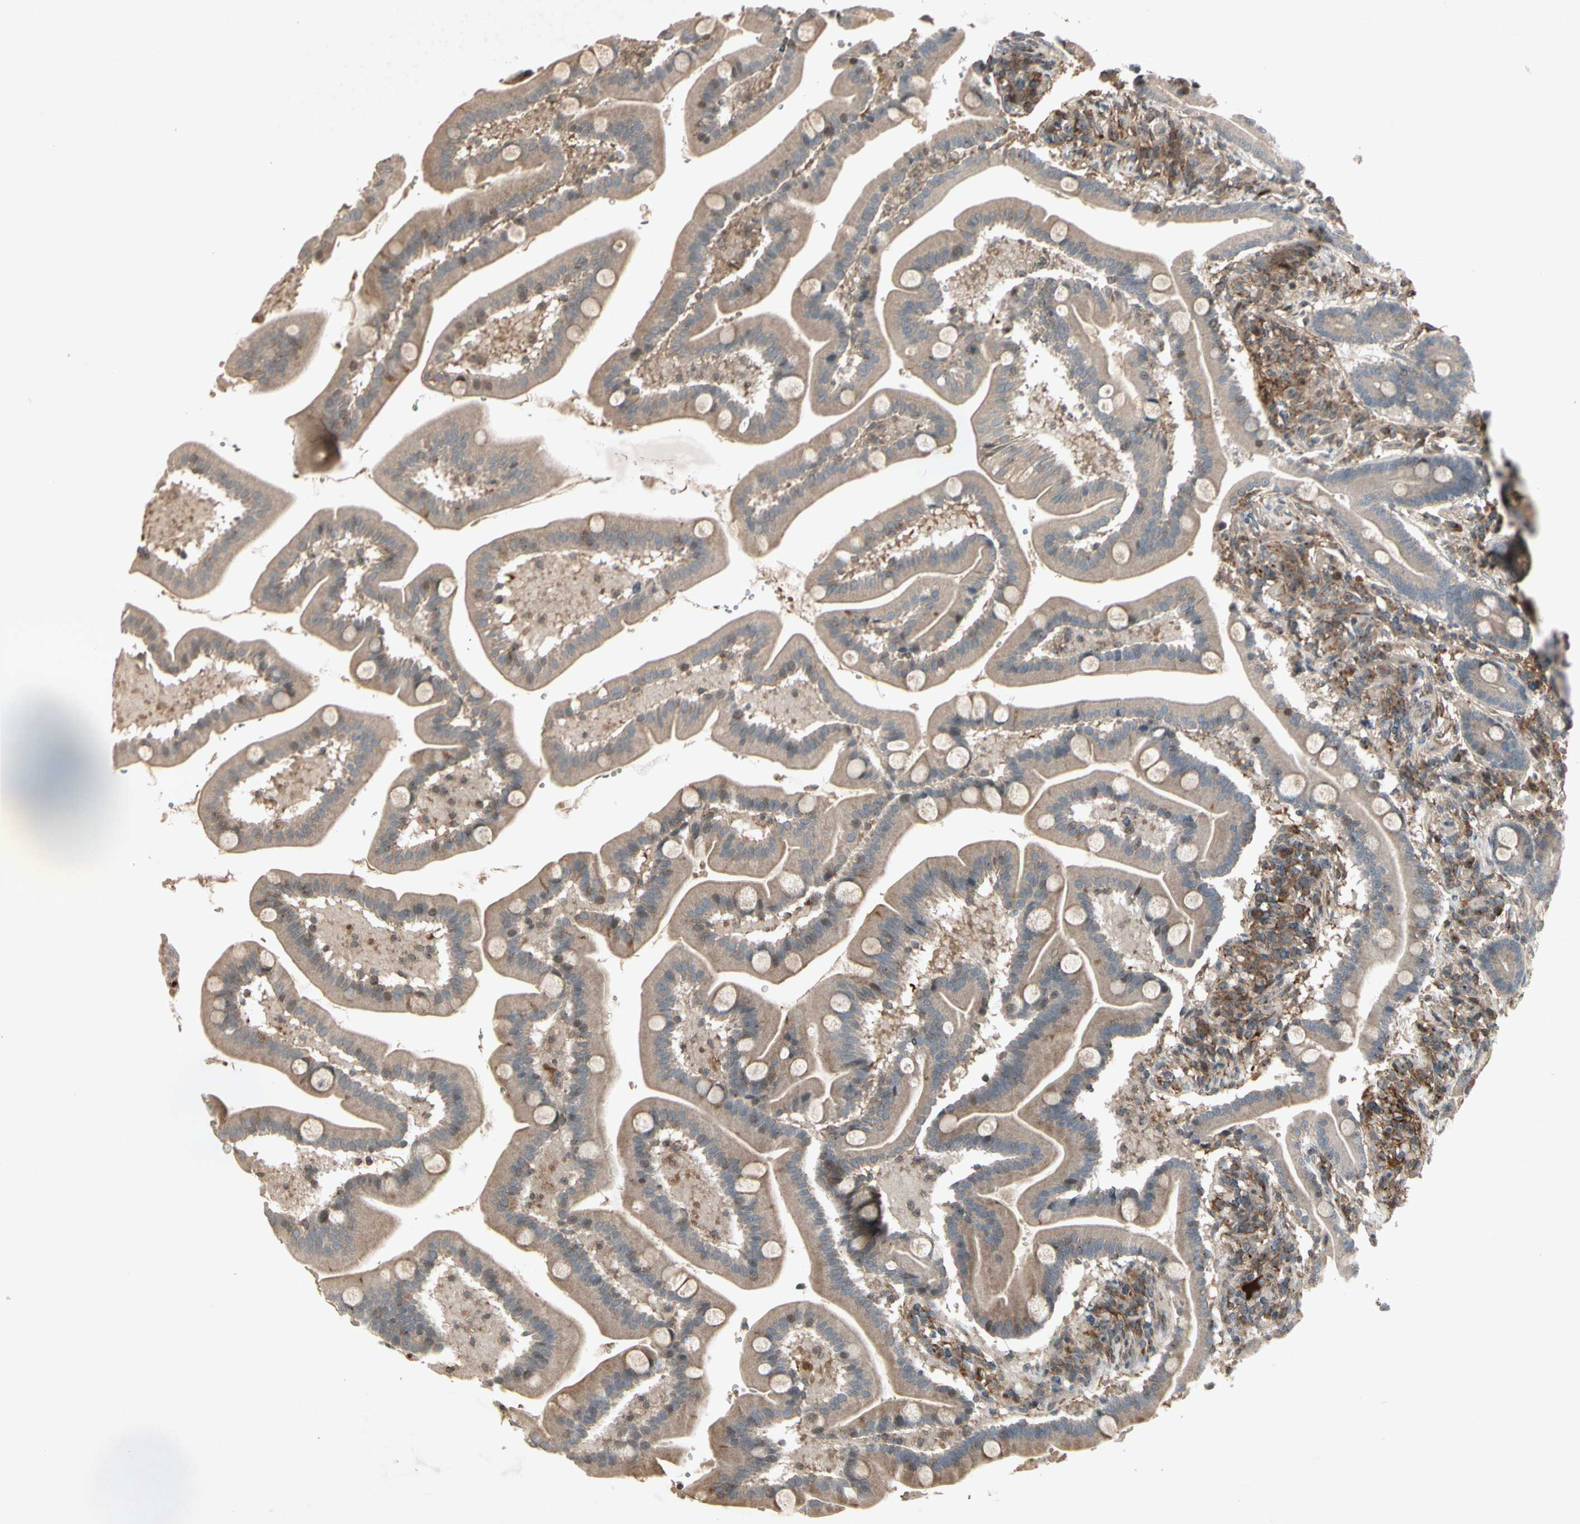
{"staining": {"intensity": "weak", "quantity": ">75%", "location": "cytoplasmic/membranous"}, "tissue": "duodenum", "cell_type": "Glandular cells", "image_type": "normal", "snomed": [{"axis": "morphology", "description": "Normal tissue, NOS"}, {"axis": "topography", "description": "Duodenum"}], "caption": "Protein expression analysis of normal human duodenum reveals weak cytoplasmic/membranous staining in about >75% of glandular cells. (DAB IHC with brightfield microscopy, high magnification).", "gene": "TEK", "patient": {"sex": "male", "age": 54}}